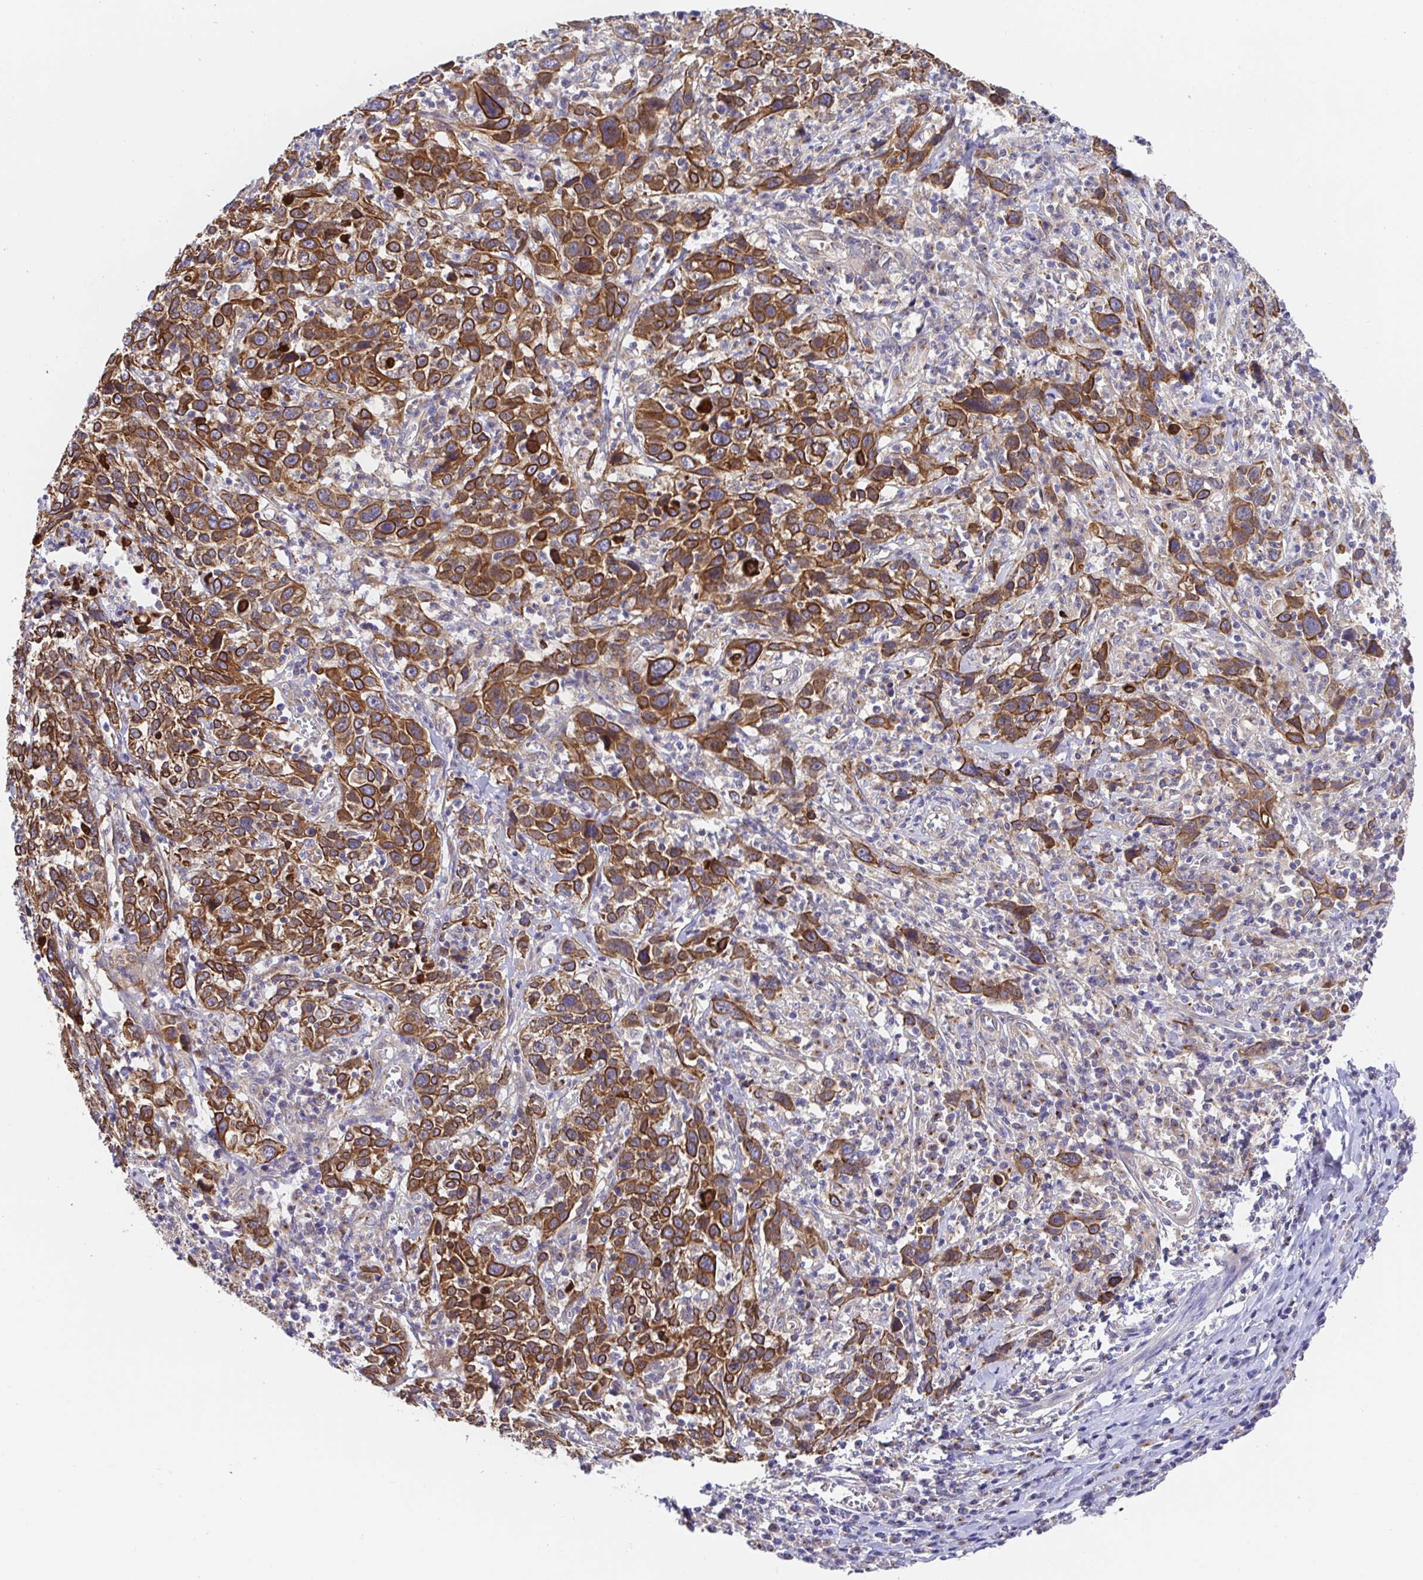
{"staining": {"intensity": "strong", "quantity": ">75%", "location": "cytoplasmic/membranous"}, "tissue": "cervical cancer", "cell_type": "Tumor cells", "image_type": "cancer", "snomed": [{"axis": "morphology", "description": "Squamous cell carcinoma, NOS"}, {"axis": "topography", "description": "Cervix"}], "caption": "Cervical squamous cell carcinoma stained for a protein (brown) reveals strong cytoplasmic/membranous positive expression in approximately >75% of tumor cells.", "gene": "GOLGA1", "patient": {"sex": "female", "age": 46}}